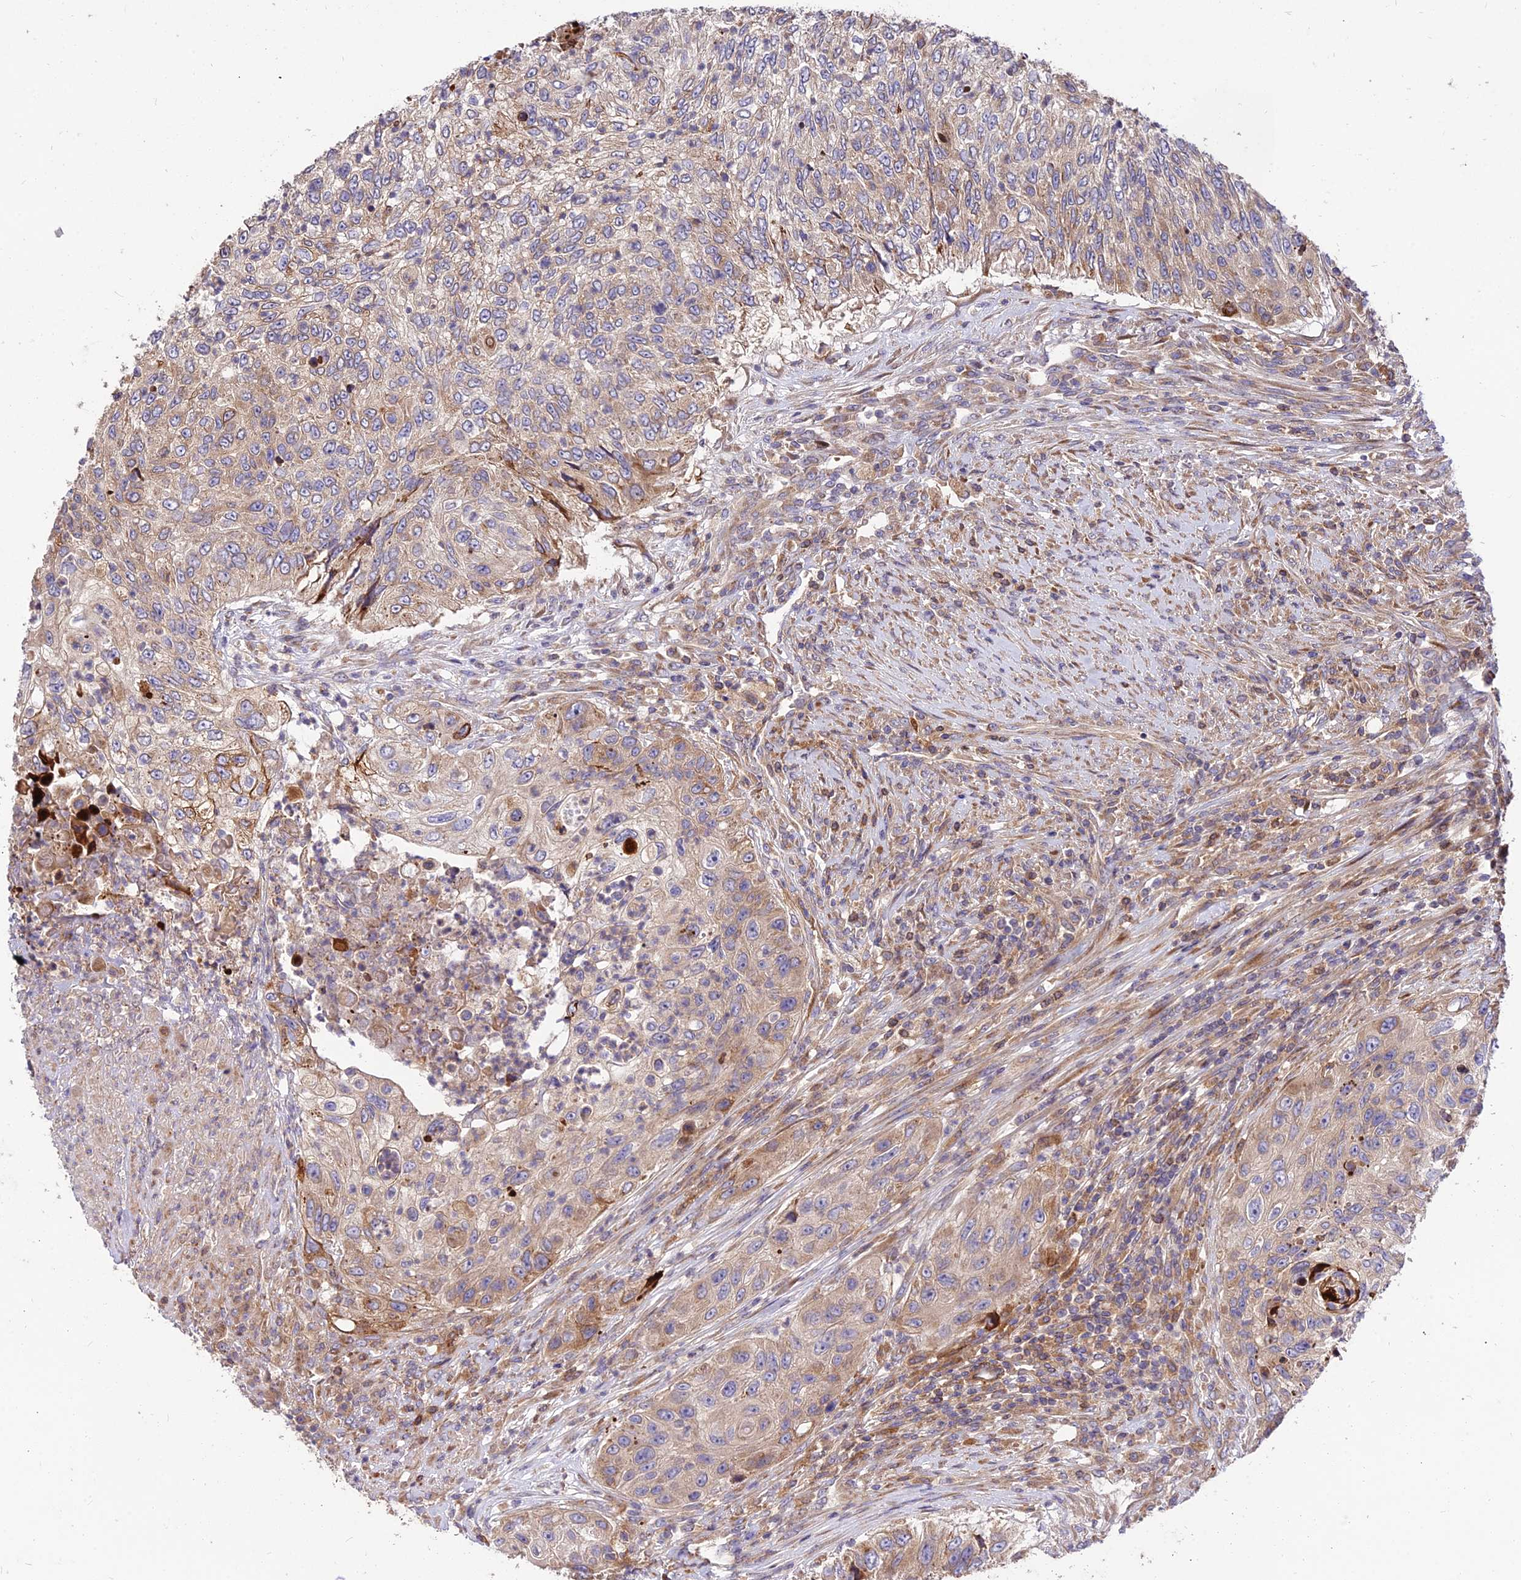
{"staining": {"intensity": "moderate", "quantity": ">75%", "location": "cytoplasmic/membranous"}, "tissue": "urothelial cancer", "cell_type": "Tumor cells", "image_type": "cancer", "snomed": [{"axis": "morphology", "description": "Urothelial carcinoma, High grade"}, {"axis": "topography", "description": "Urinary bladder"}], "caption": "Tumor cells exhibit medium levels of moderate cytoplasmic/membranous positivity in approximately >75% of cells in human urothelial cancer.", "gene": "ROCK1", "patient": {"sex": "female", "age": 60}}